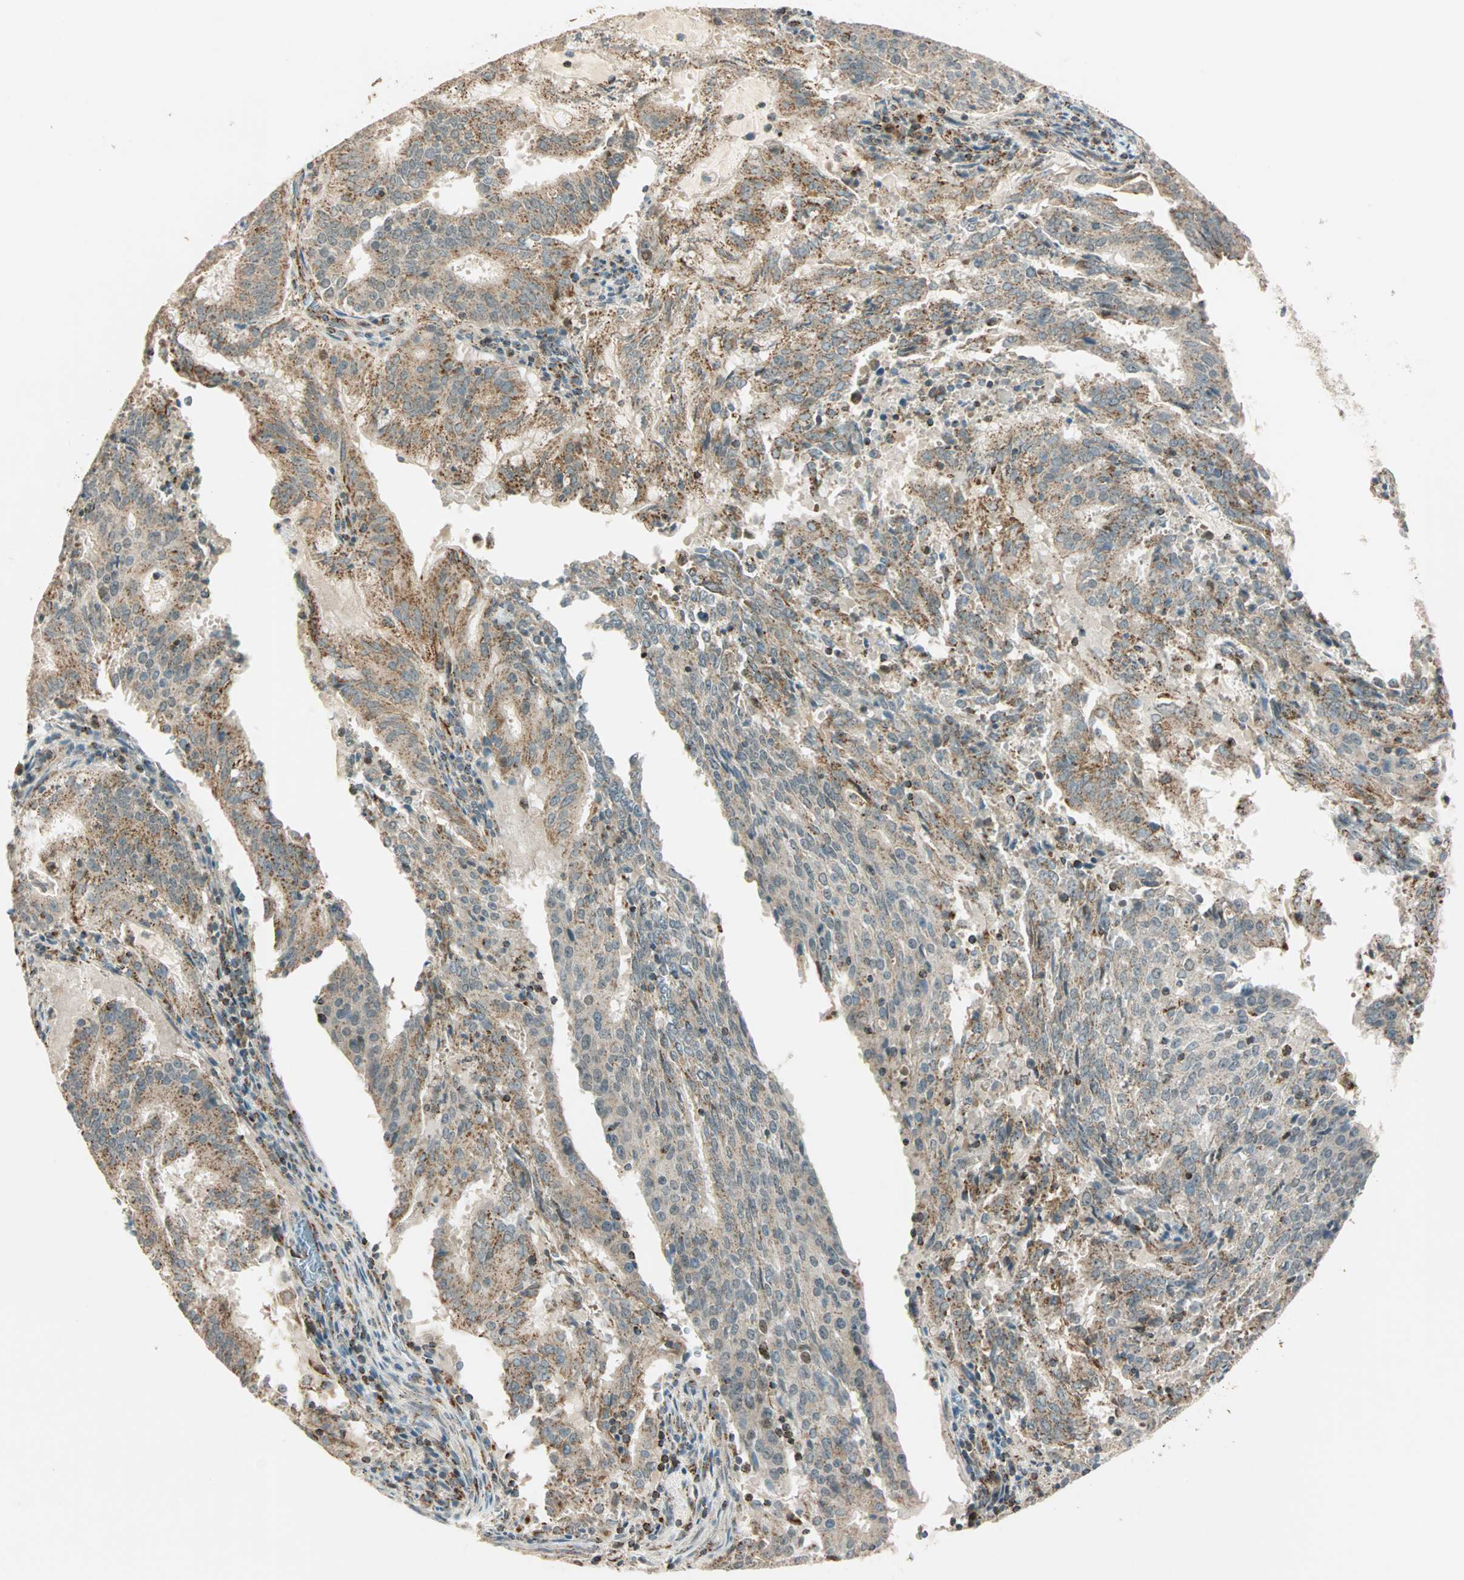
{"staining": {"intensity": "weak", "quantity": "25%-75%", "location": "cytoplasmic/membranous"}, "tissue": "cervical cancer", "cell_type": "Tumor cells", "image_type": "cancer", "snomed": [{"axis": "morphology", "description": "Adenocarcinoma, NOS"}, {"axis": "topography", "description": "Cervix"}], "caption": "This is a histology image of immunohistochemistry (IHC) staining of cervical adenocarcinoma, which shows weak staining in the cytoplasmic/membranous of tumor cells.", "gene": "SPRY4", "patient": {"sex": "female", "age": 44}}